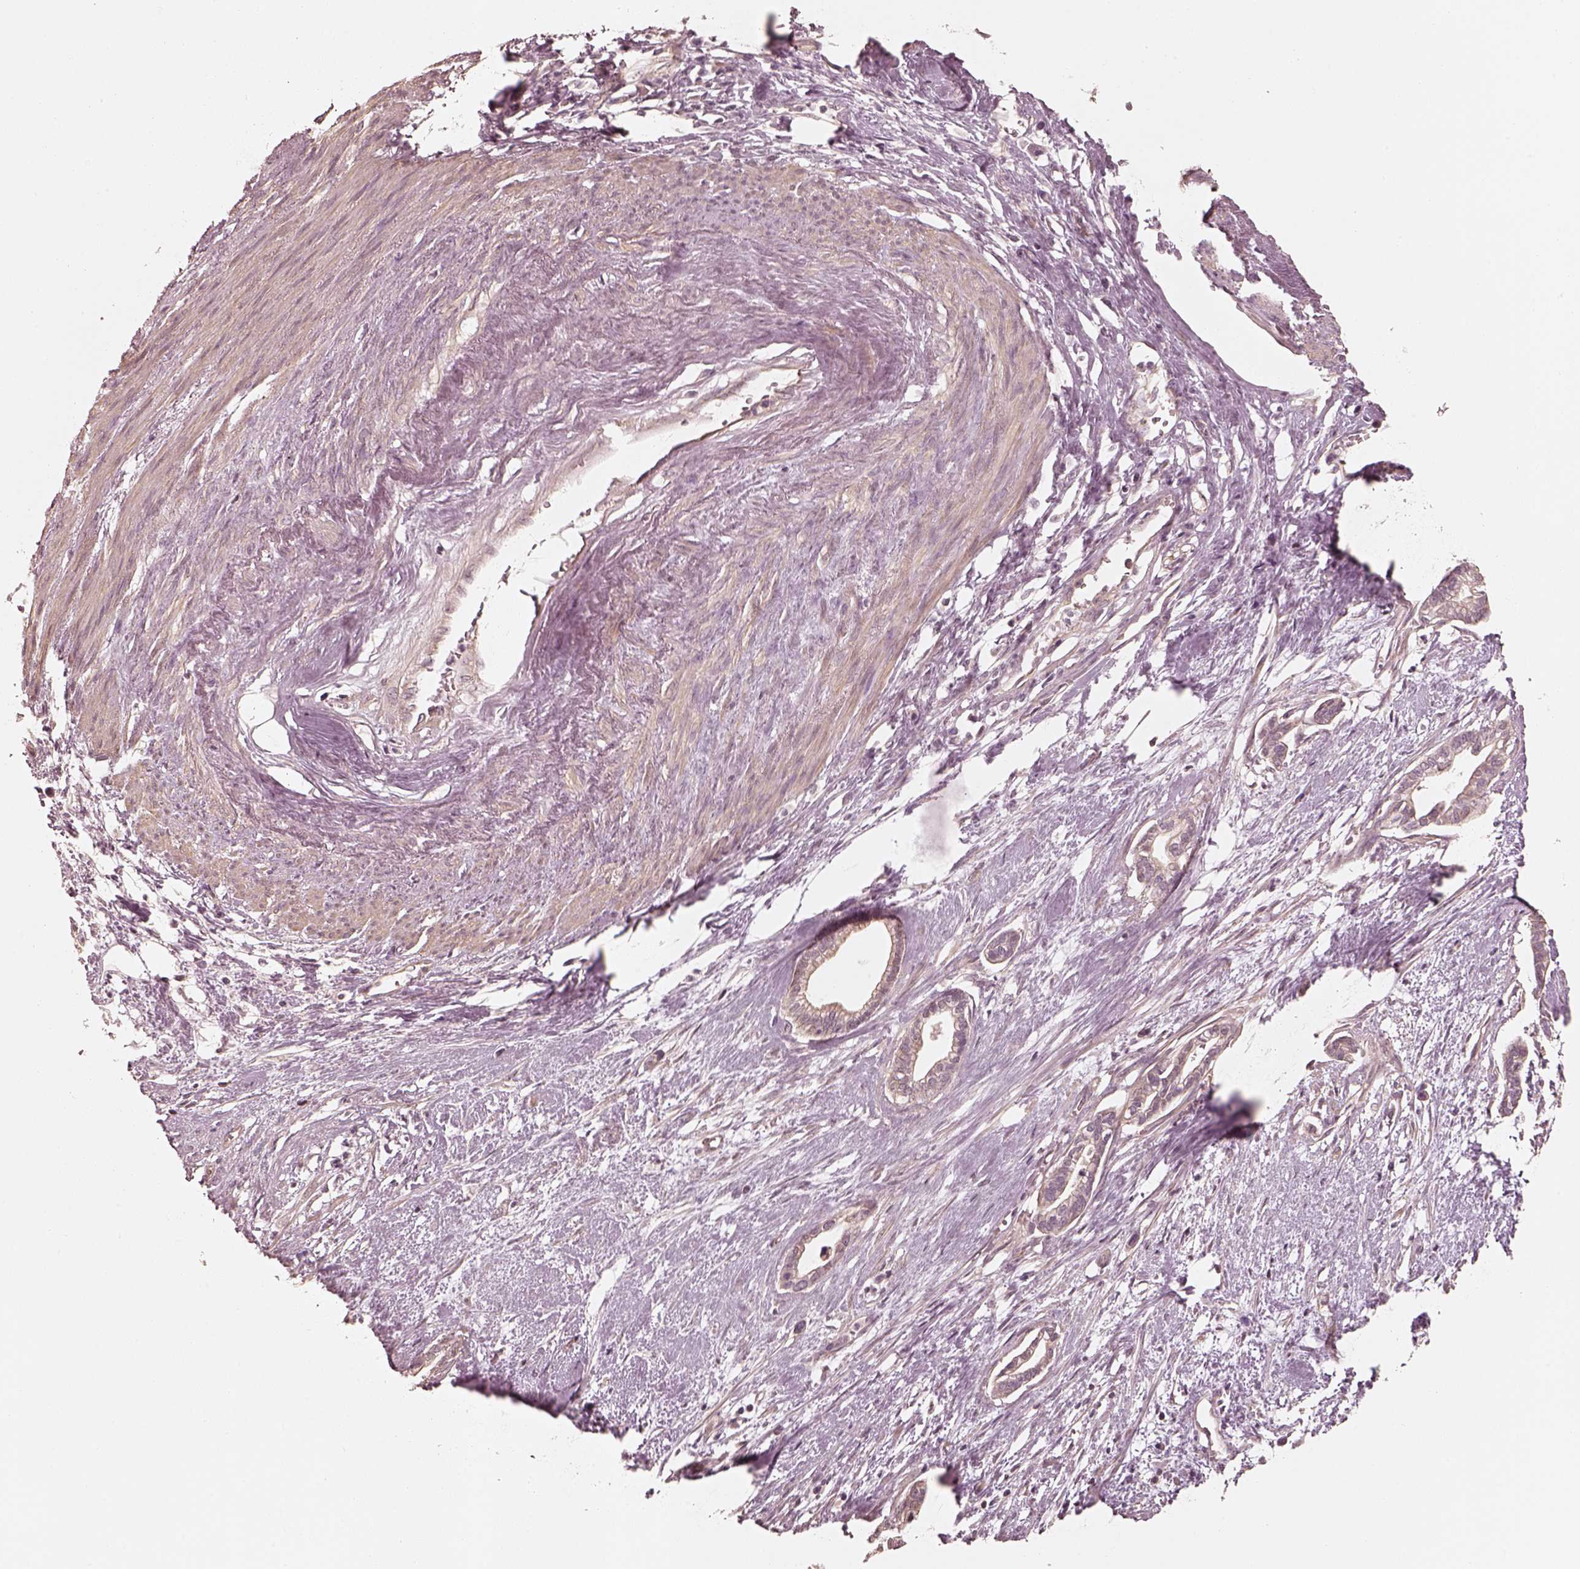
{"staining": {"intensity": "negative", "quantity": "none", "location": "none"}, "tissue": "cervical cancer", "cell_type": "Tumor cells", "image_type": "cancer", "snomed": [{"axis": "morphology", "description": "Adenocarcinoma, NOS"}, {"axis": "topography", "description": "Cervix"}], "caption": "The IHC micrograph has no significant positivity in tumor cells of cervical cancer tissue. Nuclei are stained in blue.", "gene": "KIF5C", "patient": {"sex": "female", "age": 62}}